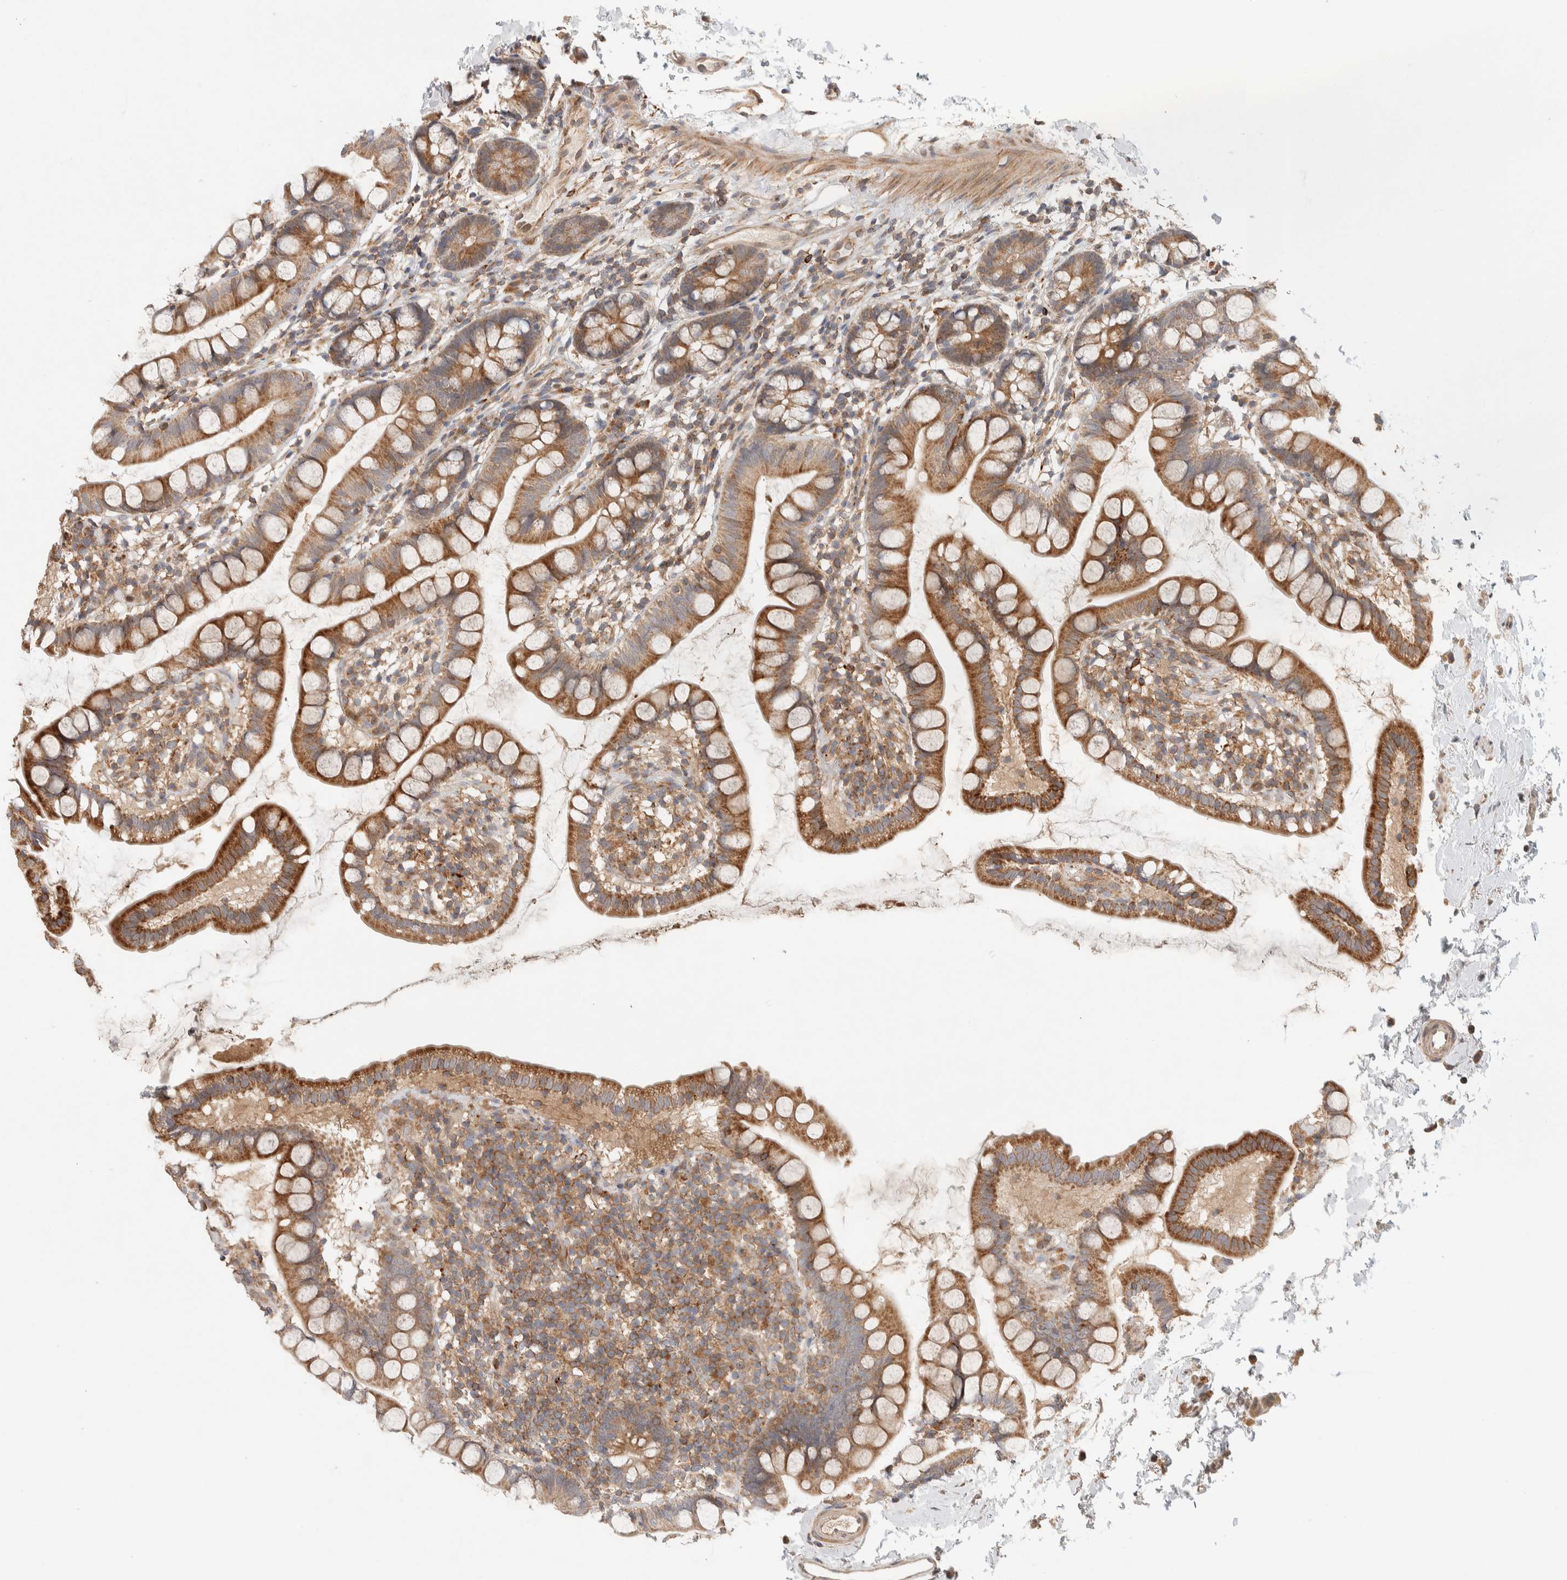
{"staining": {"intensity": "moderate", "quantity": ">75%", "location": "cytoplasmic/membranous"}, "tissue": "small intestine", "cell_type": "Glandular cells", "image_type": "normal", "snomed": [{"axis": "morphology", "description": "Normal tissue, NOS"}, {"axis": "topography", "description": "Small intestine"}], "caption": "Protein staining shows moderate cytoplasmic/membranous positivity in approximately >75% of glandular cells in benign small intestine.", "gene": "KIF9", "patient": {"sex": "female", "age": 84}}